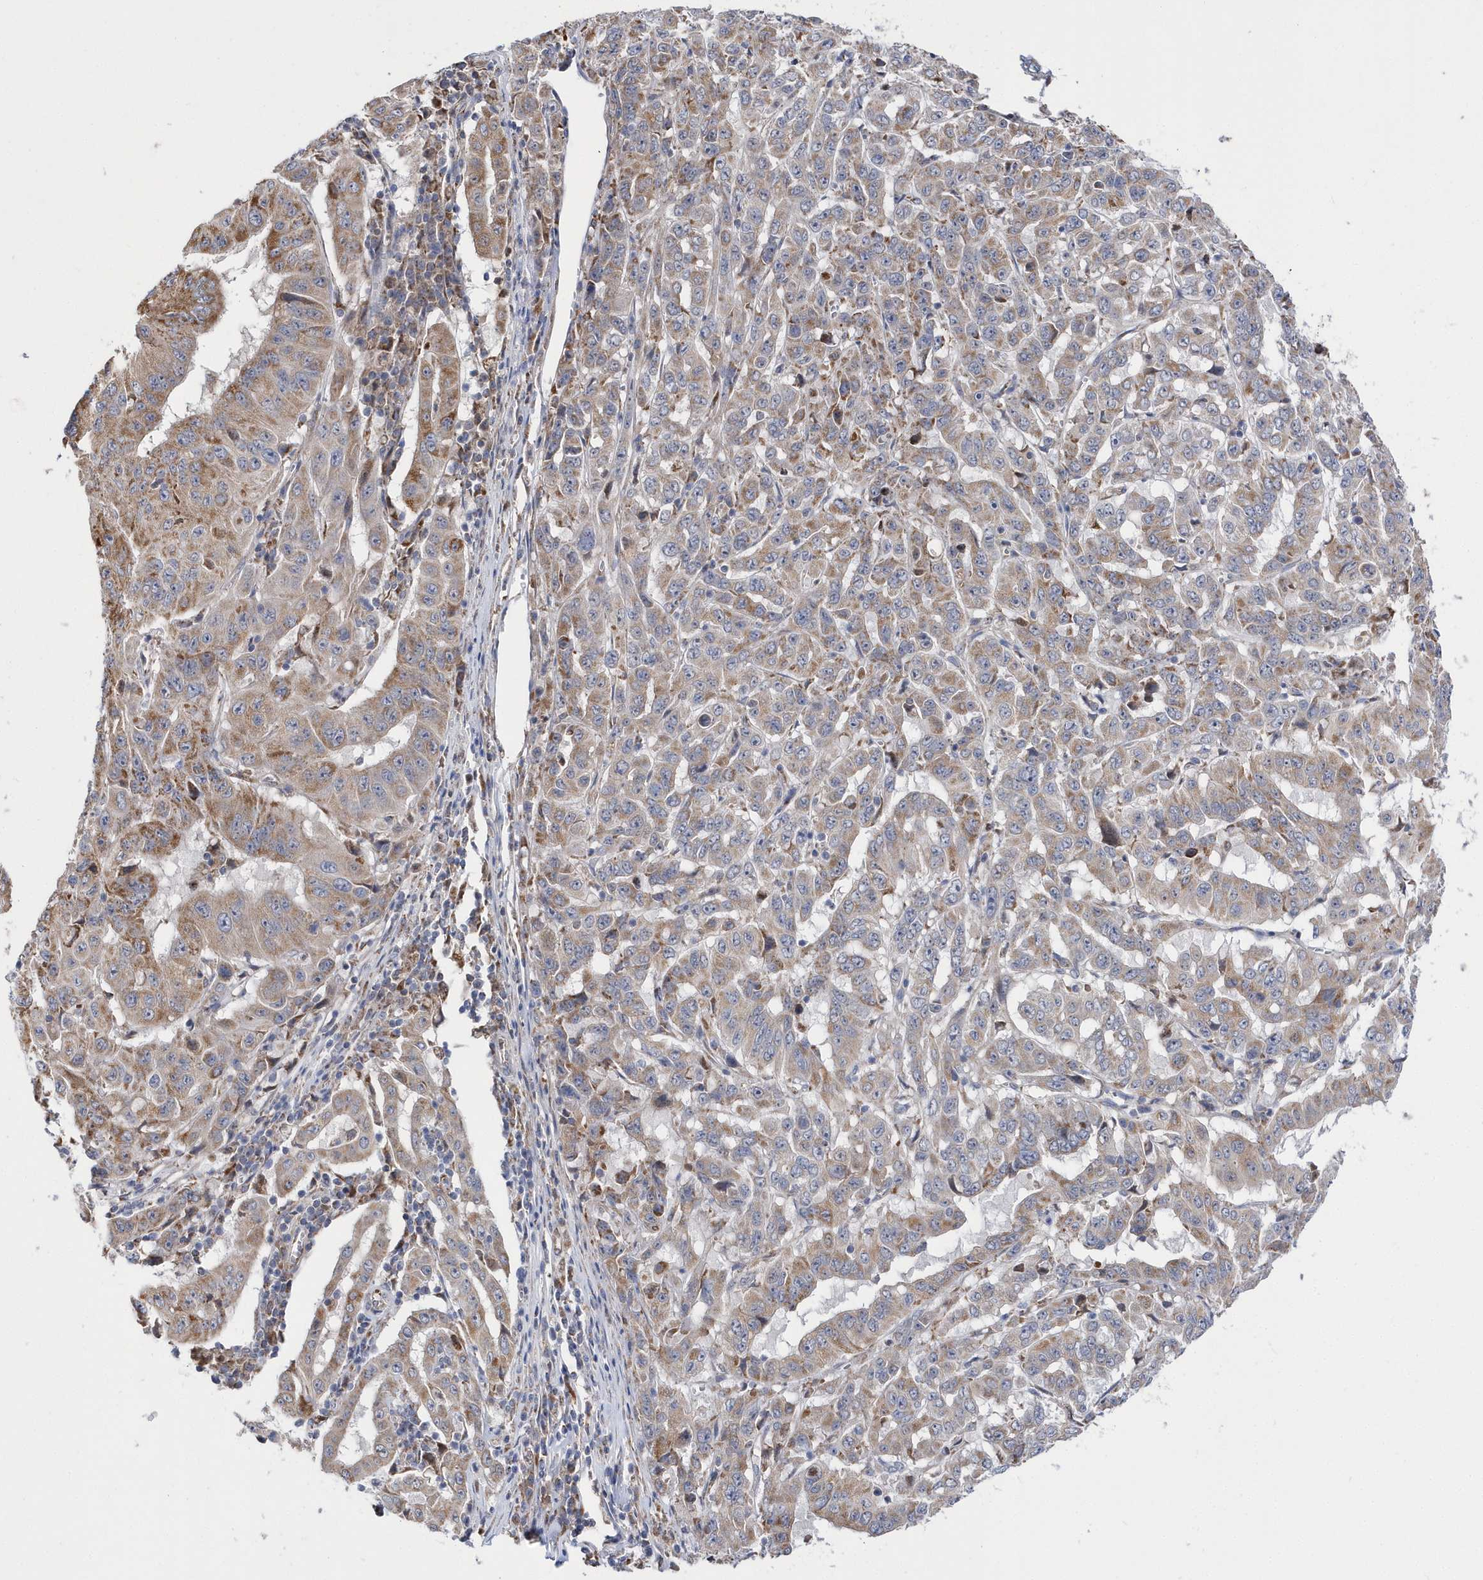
{"staining": {"intensity": "moderate", "quantity": "25%-75%", "location": "cytoplasmic/membranous"}, "tissue": "pancreatic cancer", "cell_type": "Tumor cells", "image_type": "cancer", "snomed": [{"axis": "morphology", "description": "Adenocarcinoma, NOS"}, {"axis": "topography", "description": "Pancreas"}], "caption": "Immunohistochemistry micrograph of human pancreatic cancer stained for a protein (brown), which demonstrates medium levels of moderate cytoplasmic/membranous expression in about 25%-75% of tumor cells.", "gene": "SPATA5", "patient": {"sex": "male", "age": 63}}